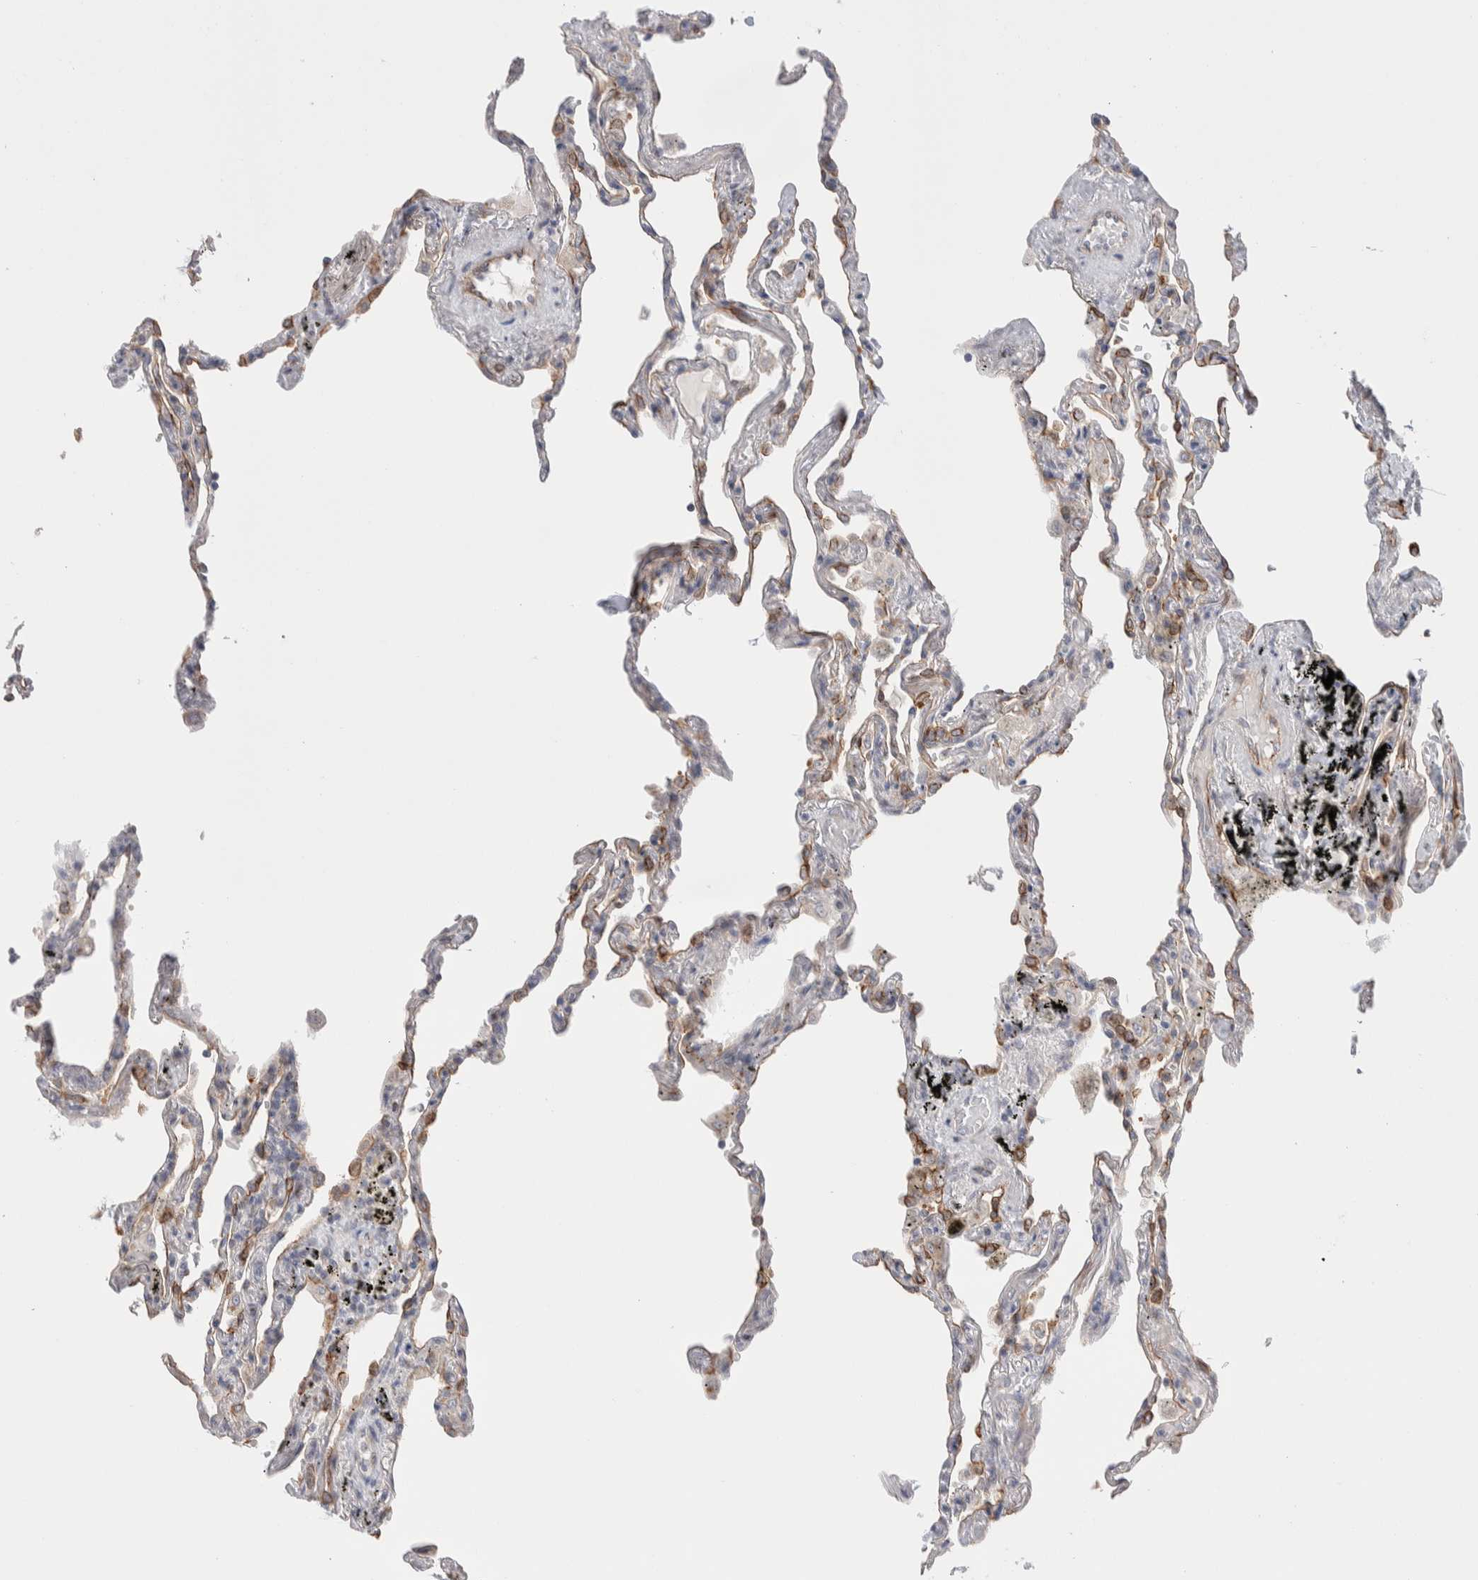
{"staining": {"intensity": "moderate", "quantity": "25%-75%", "location": "cytoplasmic/membranous"}, "tissue": "lung", "cell_type": "Alveolar cells", "image_type": "normal", "snomed": [{"axis": "morphology", "description": "Normal tissue, NOS"}, {"axis": "topography", "description": "Lung"}], "caption": "Immunohistochemical staining of benign human lung reveals moderate cytoplasmic/membranous protein positivity in about 25%-75% of alveolar cells. (DAB (3,3'-diaminobenzidine) IHC with brightfield microscopy, high magnification).", "gene": "C1orf112", "patient": {"sex": "male", "age": 59}}